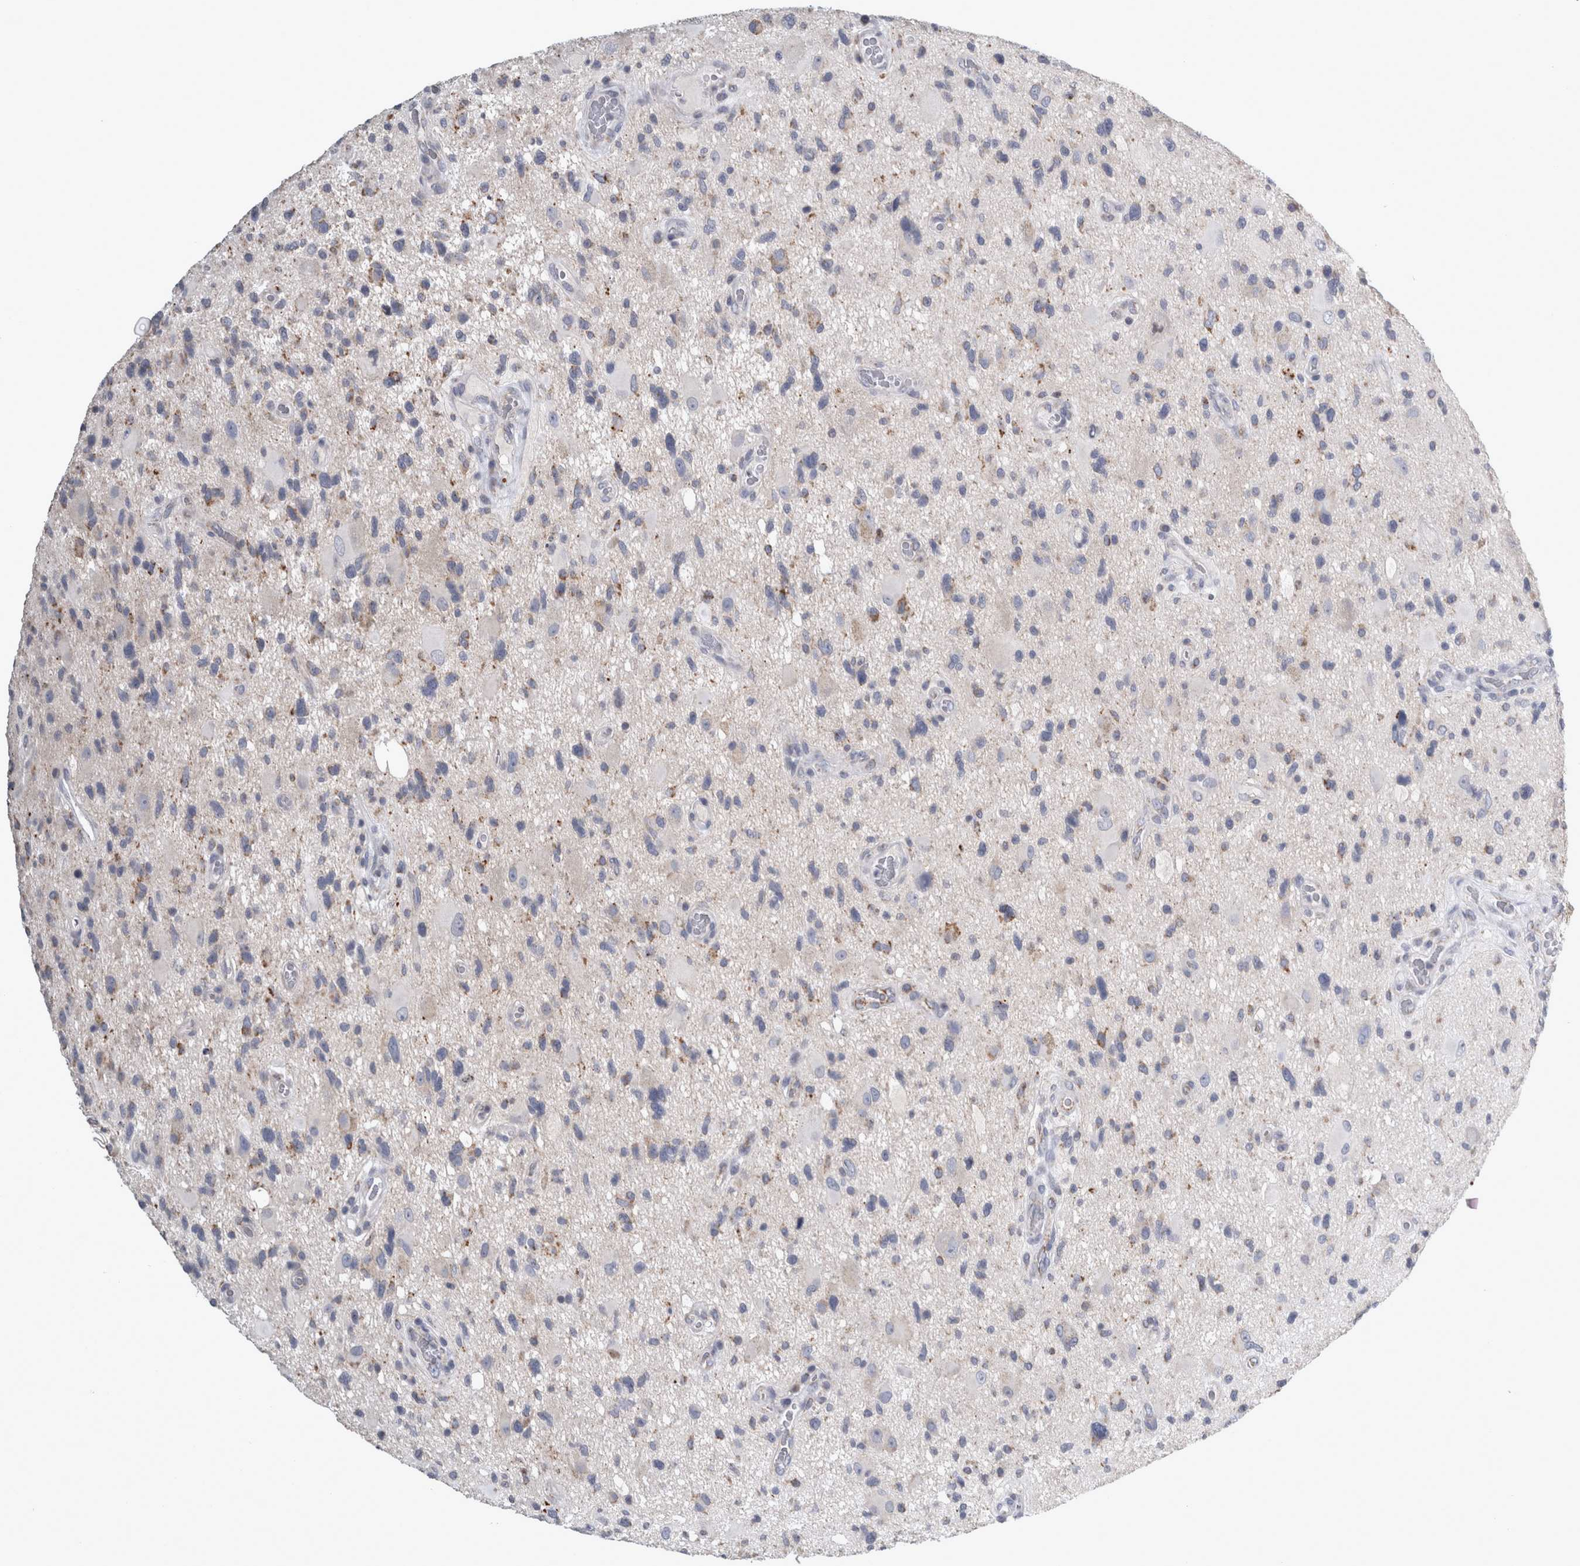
{"staining": {"intensity": "weak", "quantity": "<25%", "location": "cytoplasmic/membranous"}, "tissue": "glioma", "cell_type": "Tumor cells", "image_type": "cancer", "snomed": [{"axis": "morphology", "description": "Glioma, malignant, High grade"}, {"axis": "topography", "description": "Brain"}], "caption": "This is an immunohistochemistry (IHC) micrograph of glioma. There is no staining in tumor cells.", "gene": "TCAP", "patient": {"sex": "male", "age": 33}}